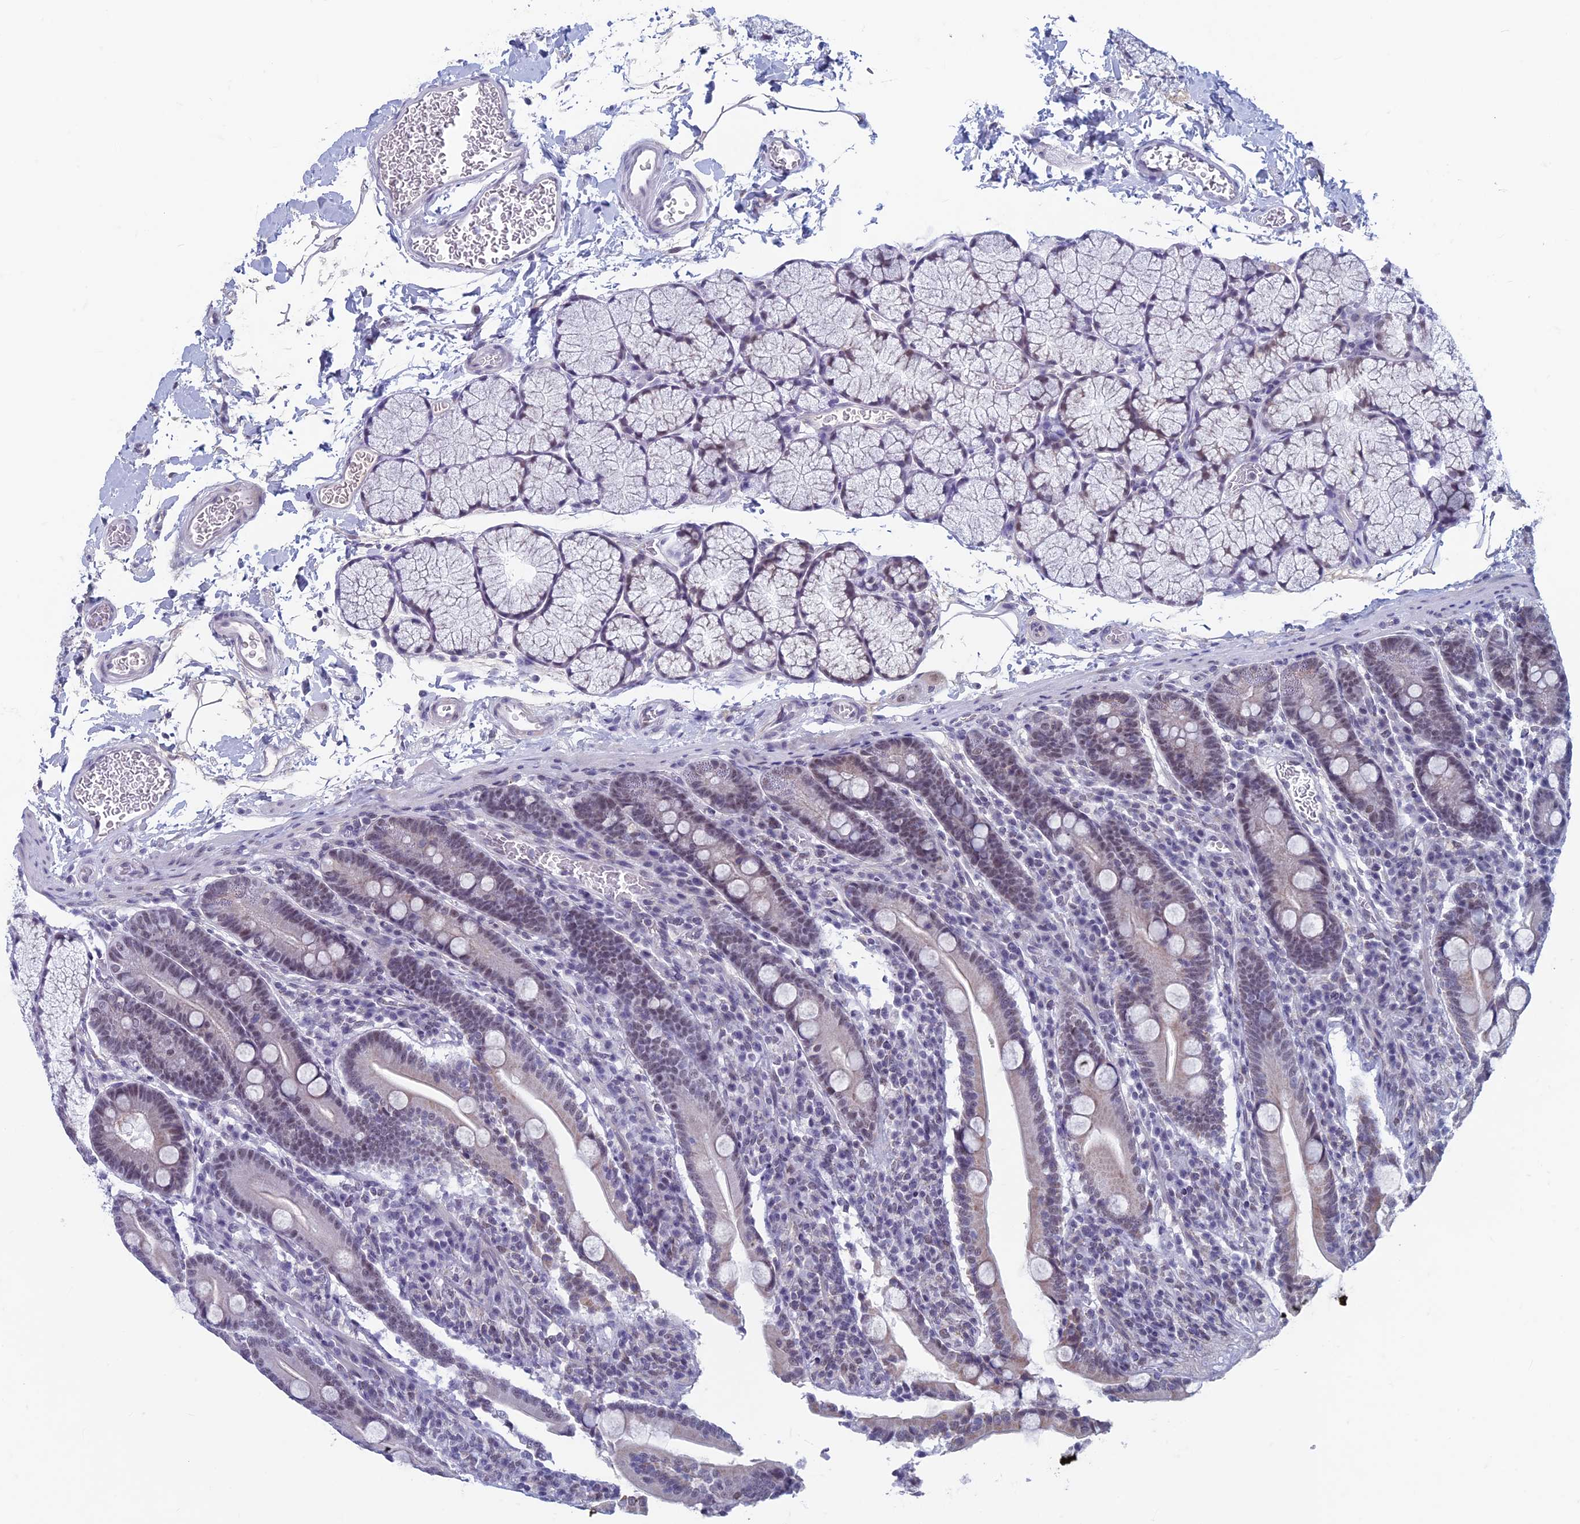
{"staining": {"intensity": "moderate", "quantity": "<25%", "location": "cytoplasmic/membranous,nuclear"}, "tissue": "duodenum", "cell_type": "Glandular cells", "image_type": "normal", "snomed": [{"axis": "morphology", "description": "Normal tissue, NOS"}, {"axis": "topography", "description": "Duodenum"}], "caption": "A histopathology image of human duodenum stained for a protein exhibits moderate cytoplasmic/membranous,nuclear brown staining in glandular cells.", "gene": "ASH2L", "patient": {"sex": "male", "age": 35}}